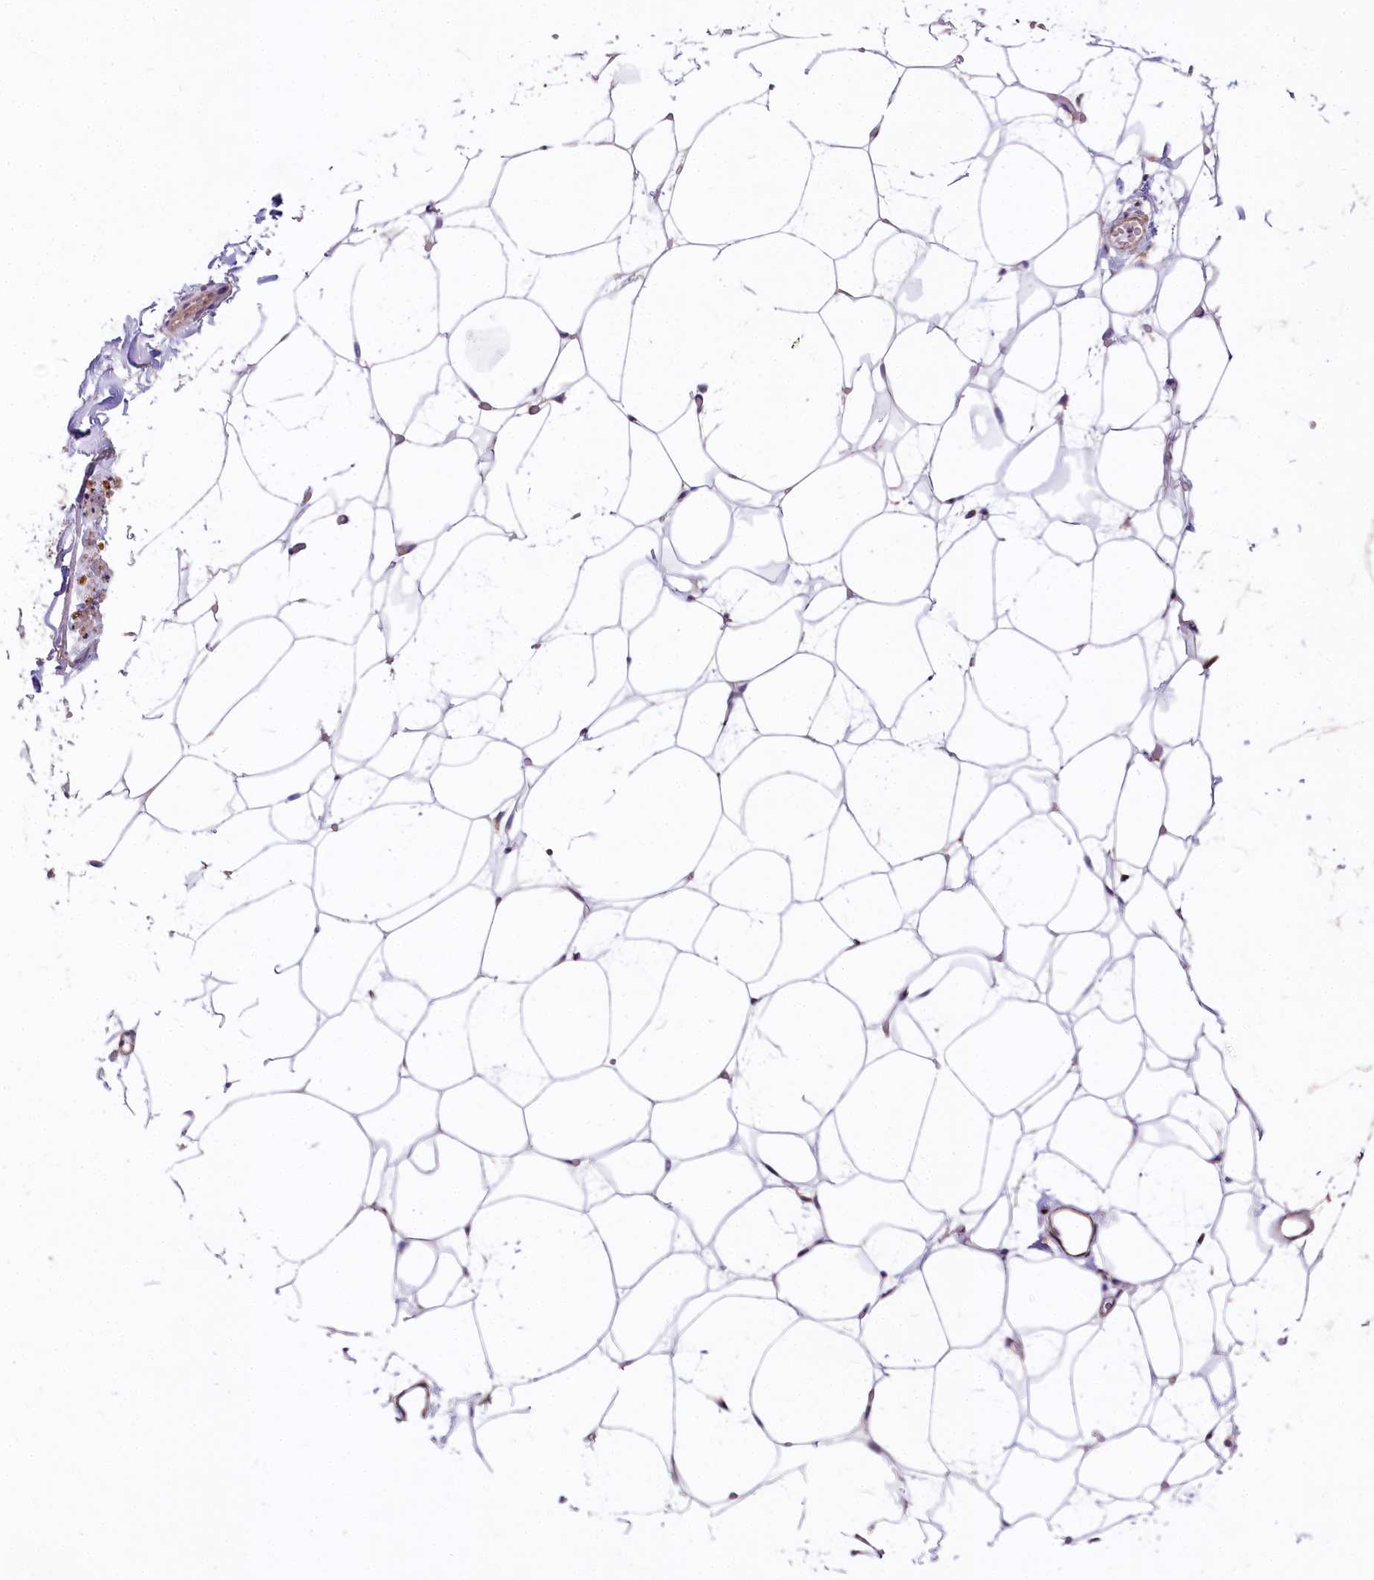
{"staining": {"intensity": "moderate", "quantity": "25%-75%", "location": "cytoplasmic/membranous"}, "tissue": "adipose tissue", "cell_type": "Adipocytes", "image_type": "normal", "snomed": [{"axis": "morphology", "description": "Normal tissue, NOS"}, {"axis": "topography", "description": "Breast"}], "caption": "A brown stain shows moderate cytoplasmic/membranous expression of a protein in adipocytes of normal human adipose tissue.", "gene": "FCHSD2", "patient": {"sex": "female", "age": 23}}